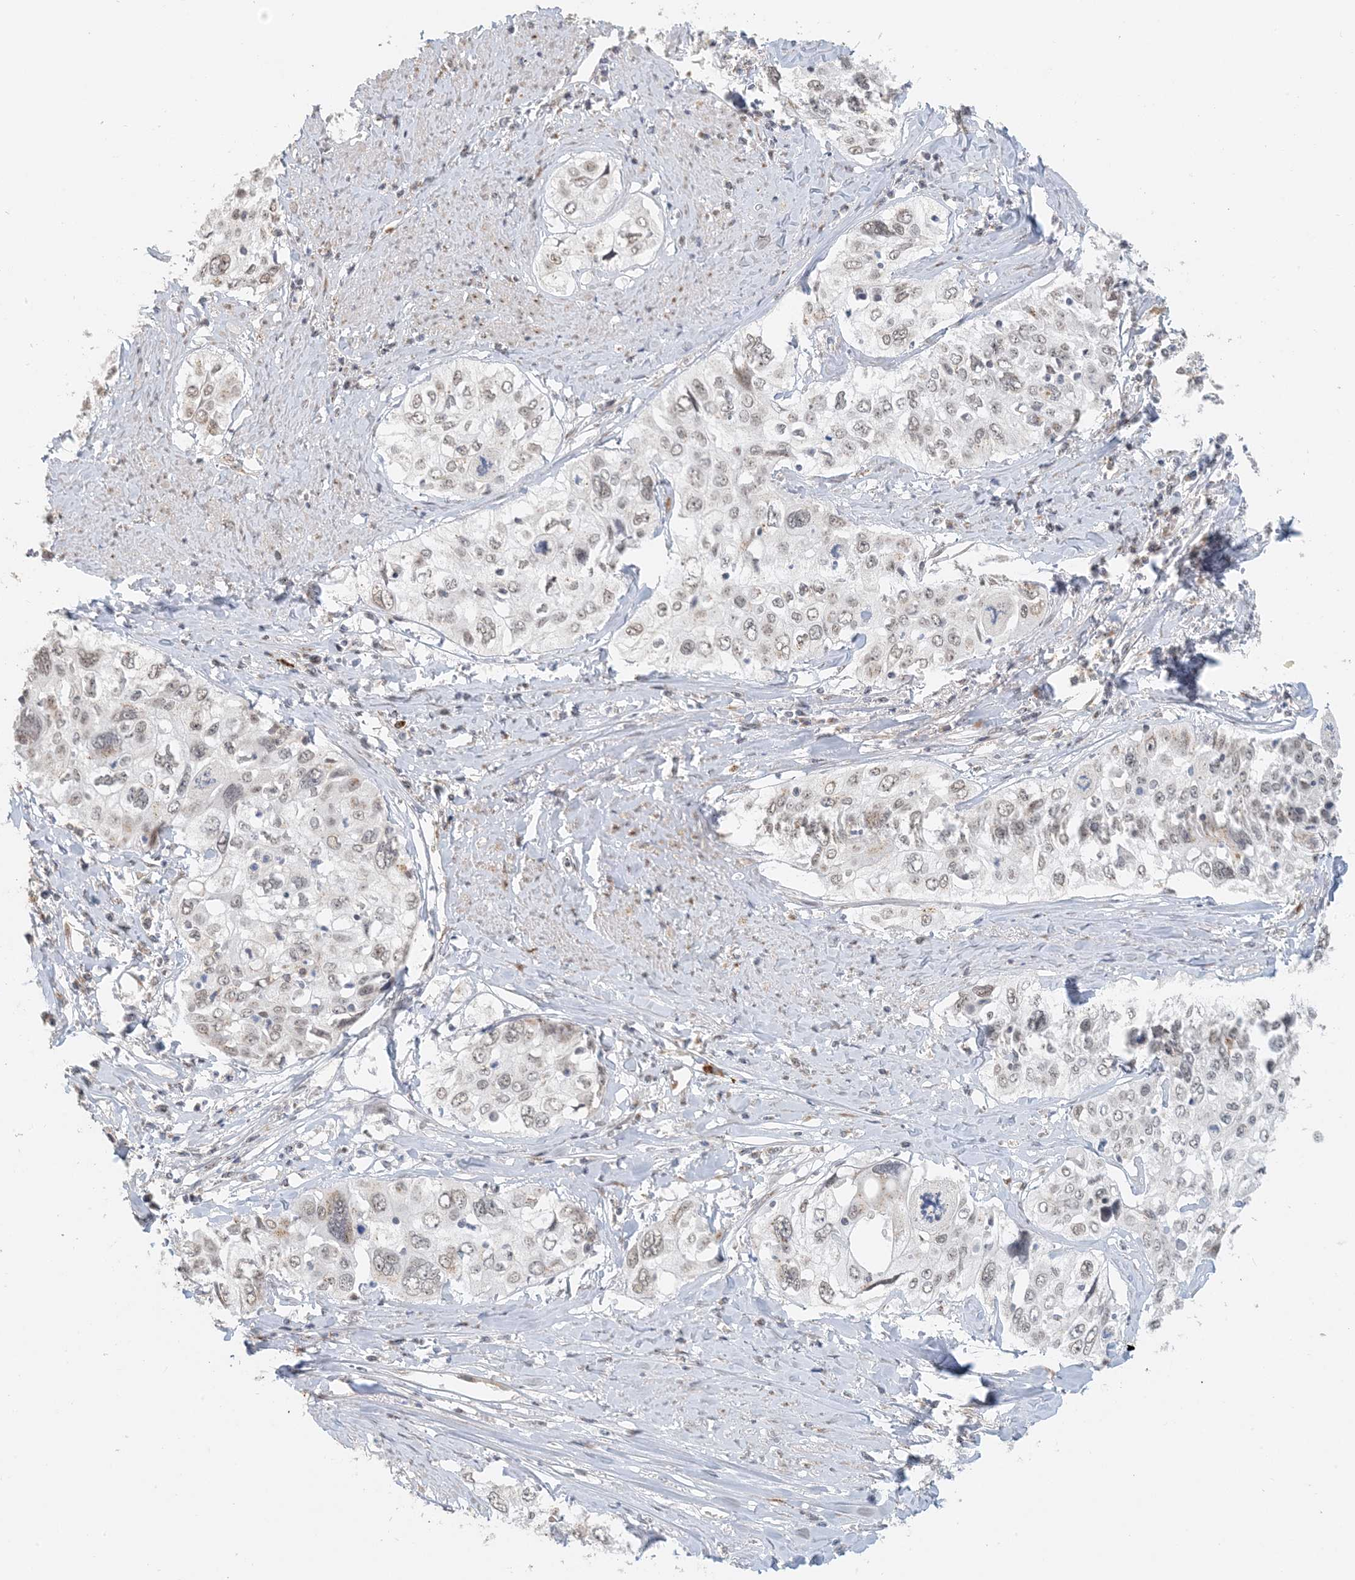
{"staining": {"intensity": "weak", "quantity": "<25%", "location": "cytoplasmic/membranous"}, "tissue": "cervical cancer", "cell_type": "Tumor cells", "image_type": "cancer", "snomed": [{"axis": "morphology", "description": "Squamous cell carcinoma, NOS"}, {"axis": "topography", "description": "Cervix"}], "caption": "A photomicrograph of squamous cell carcinoma (cervical) stained for a protein reveals no brown staining in tumor cells. (IHC, brightfield microscopy, high magnification).", "gene": "ZCCHC4", "patient": {"sex": "female", "age": 31}}